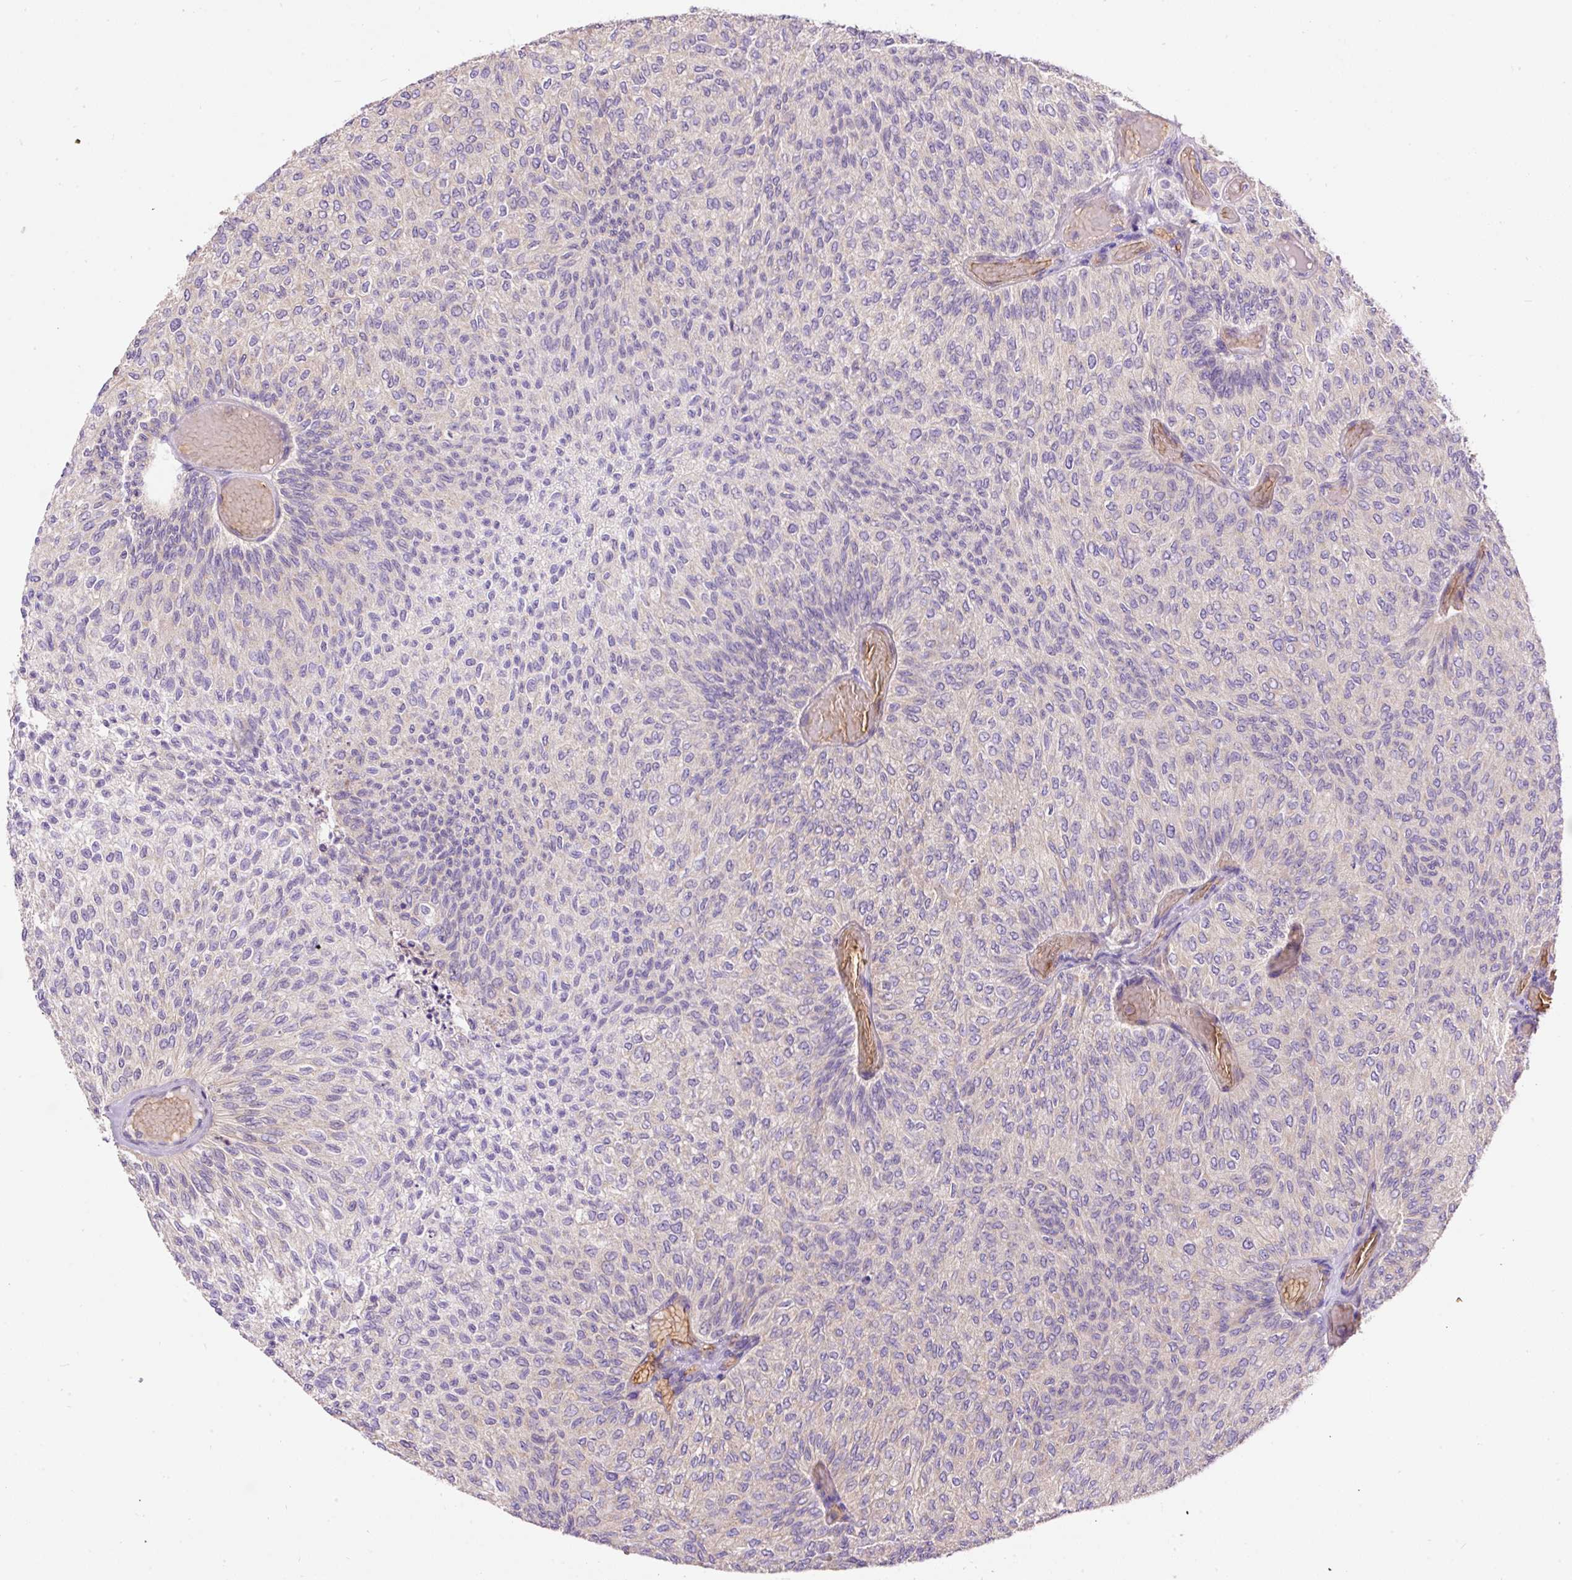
{"staining": {"intensity": "moderate", "quantity": "25%-75%", "location": "cytoplasmic/membranous"}, "tissue": "urothelial cancer", "cell_type": "Tumor cells", "image_type": "cancer", "snomed": [{"axis": "morphology", "description": "Urothelial carcinoma, Low grade"}, {"axis": "topography", "description": "Urinary bladder"}], "caption": "There is medium levels of moderate cytoplasmic/membranous positivity in tumor cells of urothelial cancer, as demonstrated by immunohistochemical staining (brown color).", "gene": "PRRC2A", "patient": {"sex": "male", "age": 78}}